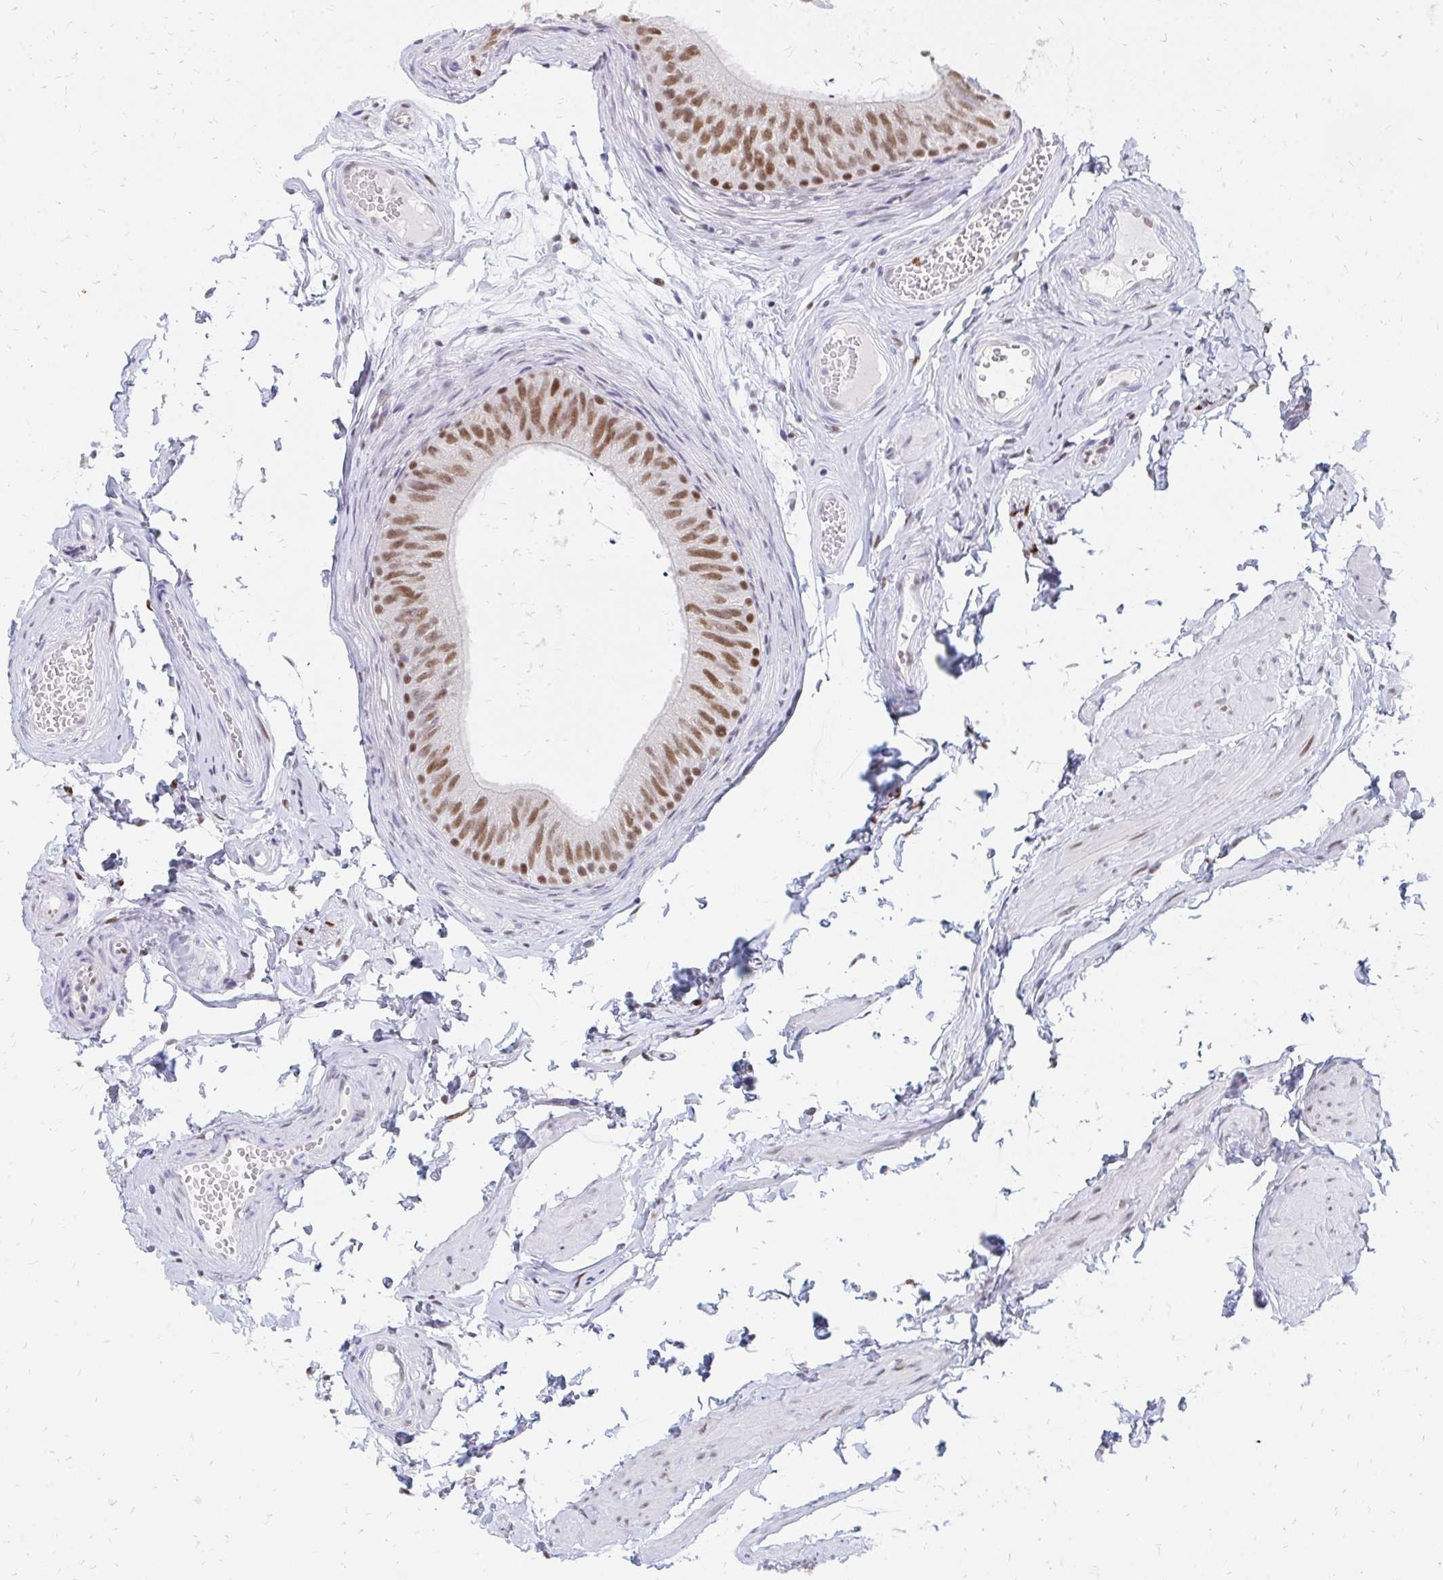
{"staining": {"intensity": "moderate", "quantity": ">75%", "location": "nuclear"}, "tissue": "epididymis", "cell_type": "Glandular cells", "image_type": "normal", "snomed": [{"axis": "morphology", "description": "Normal tissue, NOS"}, {"axis": "topography", "description": "Epididymis, spermatic cord, NOS"}, {"axis": "topography", "description": "Epididymis"}, {"axis": "topography", "description": "Peripheral nerve tissue"}], "caption": "IHC micrograph of normal epididymis stained for a protein (brown), which displays medium levels of moderate nuclear positivity in approximately >75% of glandular cells.", "gene": "PLK3", "patient": {"sex": "male", "age": 29}}